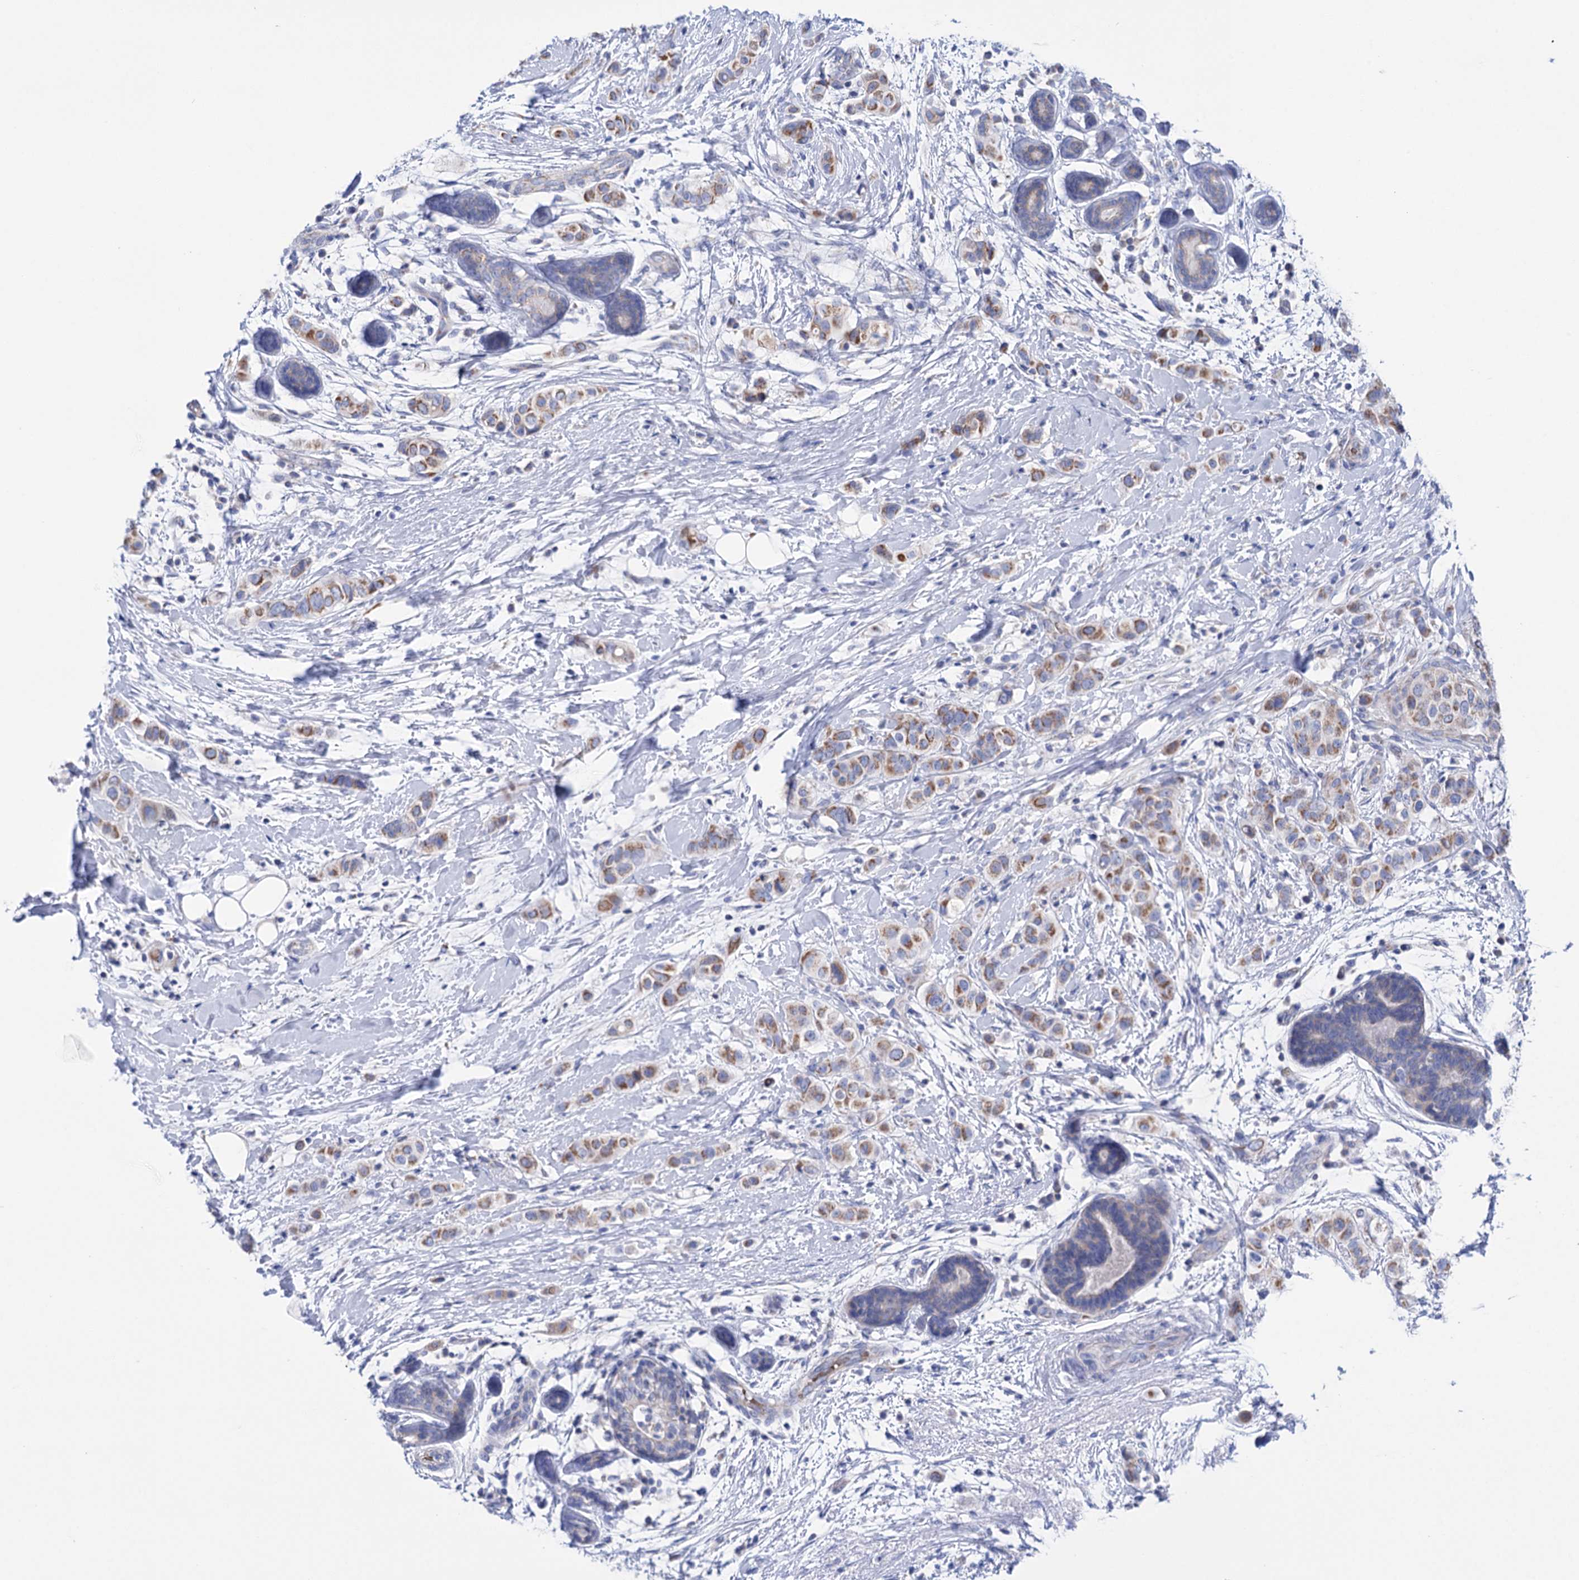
{"staining": {"intensity": "moderate", "quantity": "25%-75%", "location": "cytoplasmic/membranous"}, "tissue": "breast cancer", "cell_type": "Tumor cells", "image_type": "cancer", "snomed": [{"axis": "morphology", "description": "Lobular carcinoma"}, {"axis": "topography", "description": "Breast"}], "caption": "Protein analysis of breast lobular carcinoma tissue exhibits moderate cytoplasmic/membranous staining in approximately 25%-75% of tumor cells.", "gene": "YARS2", "patient": {"sex": "female", "age": 51}}